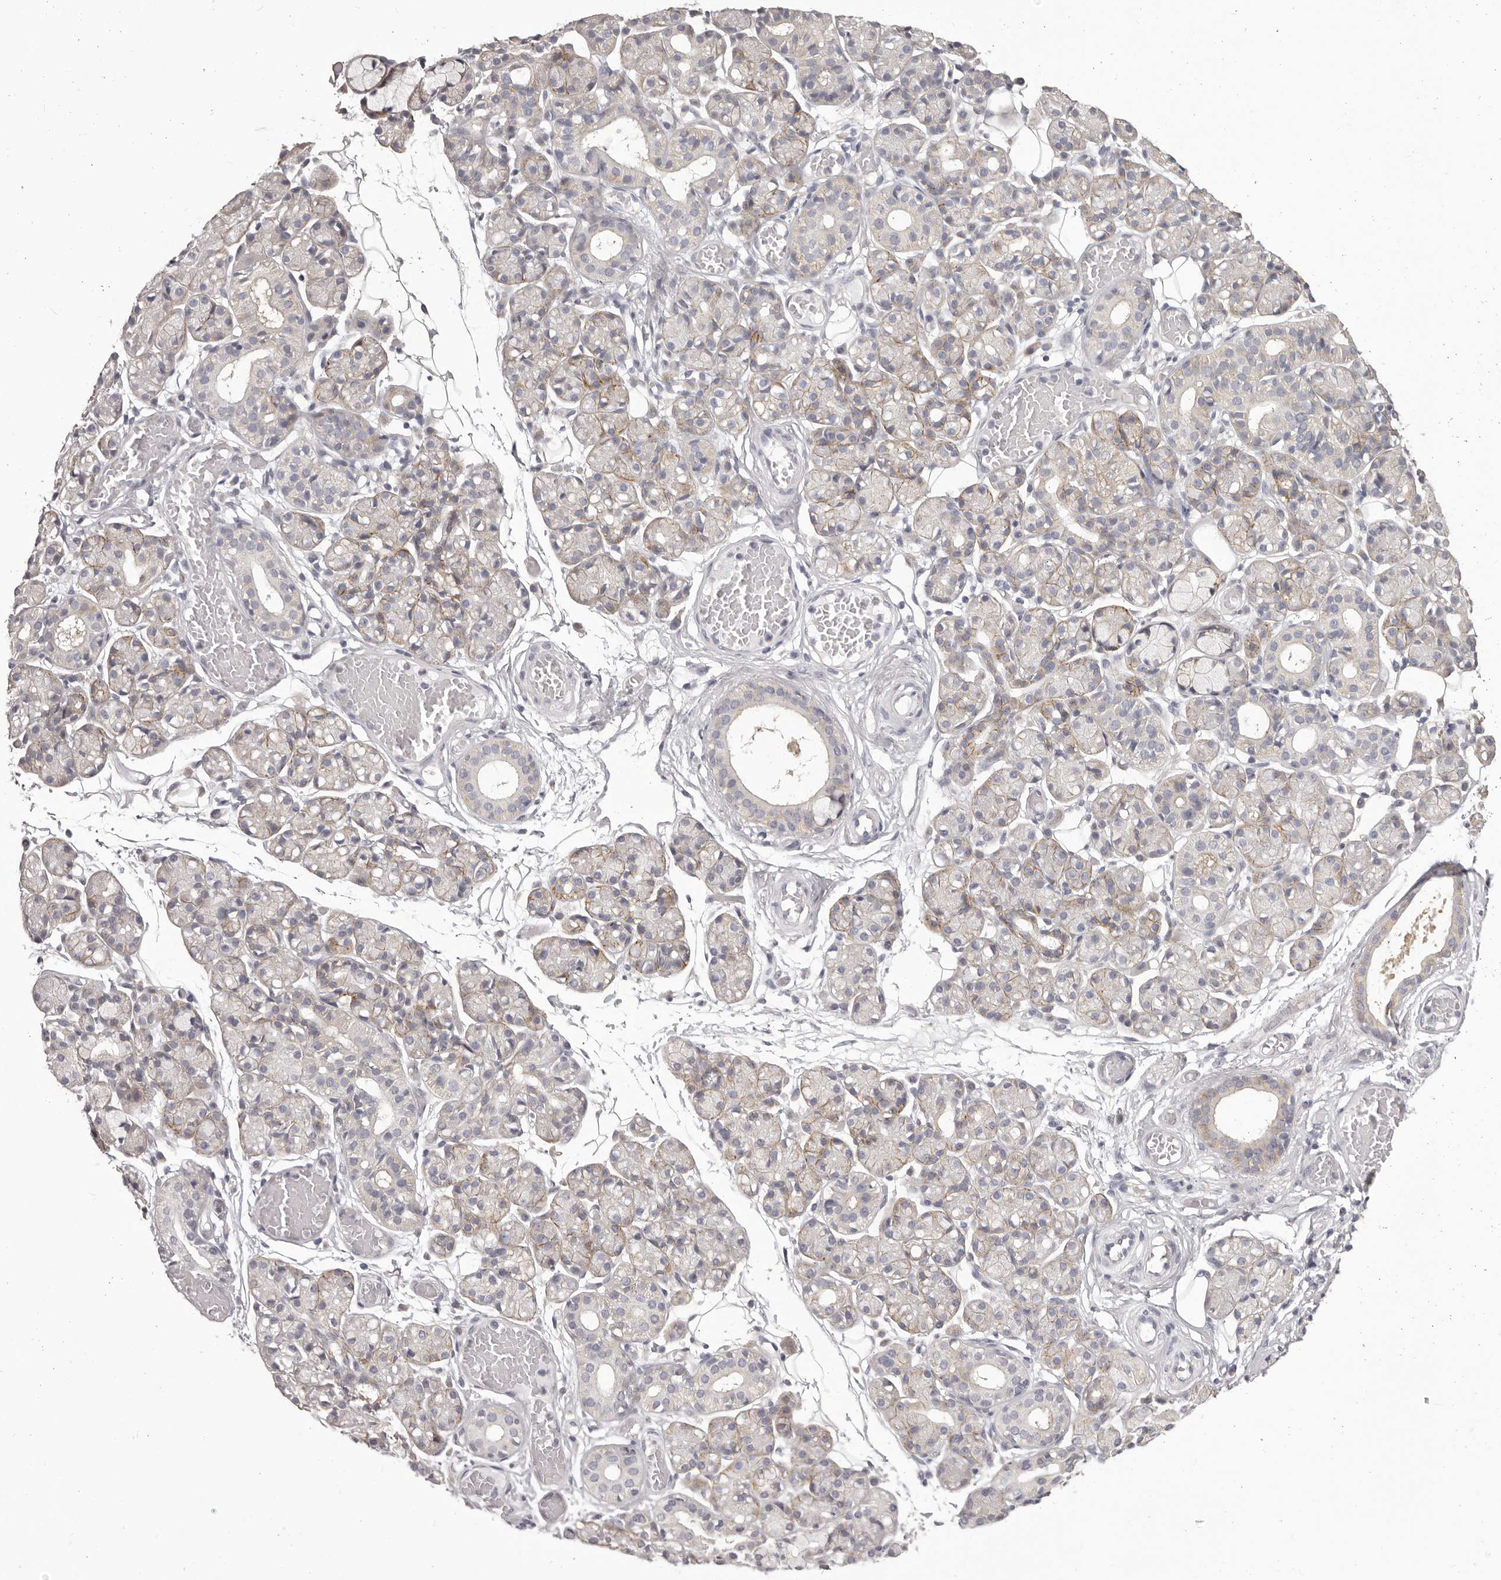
{"staining": {"intensity": "weak", "quantity": "<25%", "location": "cytoplasmic/membranous"}, "tissue": "salivary gland", "cell_type": "Glandular cells", "image_type": "normal", "snomed": [{"axis": "morphology", "description": "Normal tissue, NOS"}, {"axis": "topography", "description": "Salivary gland"}], "caption": "The photomicrograph reveals no staining of glandular cells in normal salivary gland.", "gene": "OTUD3", "patient": {"sex": "male", "age": 63}}